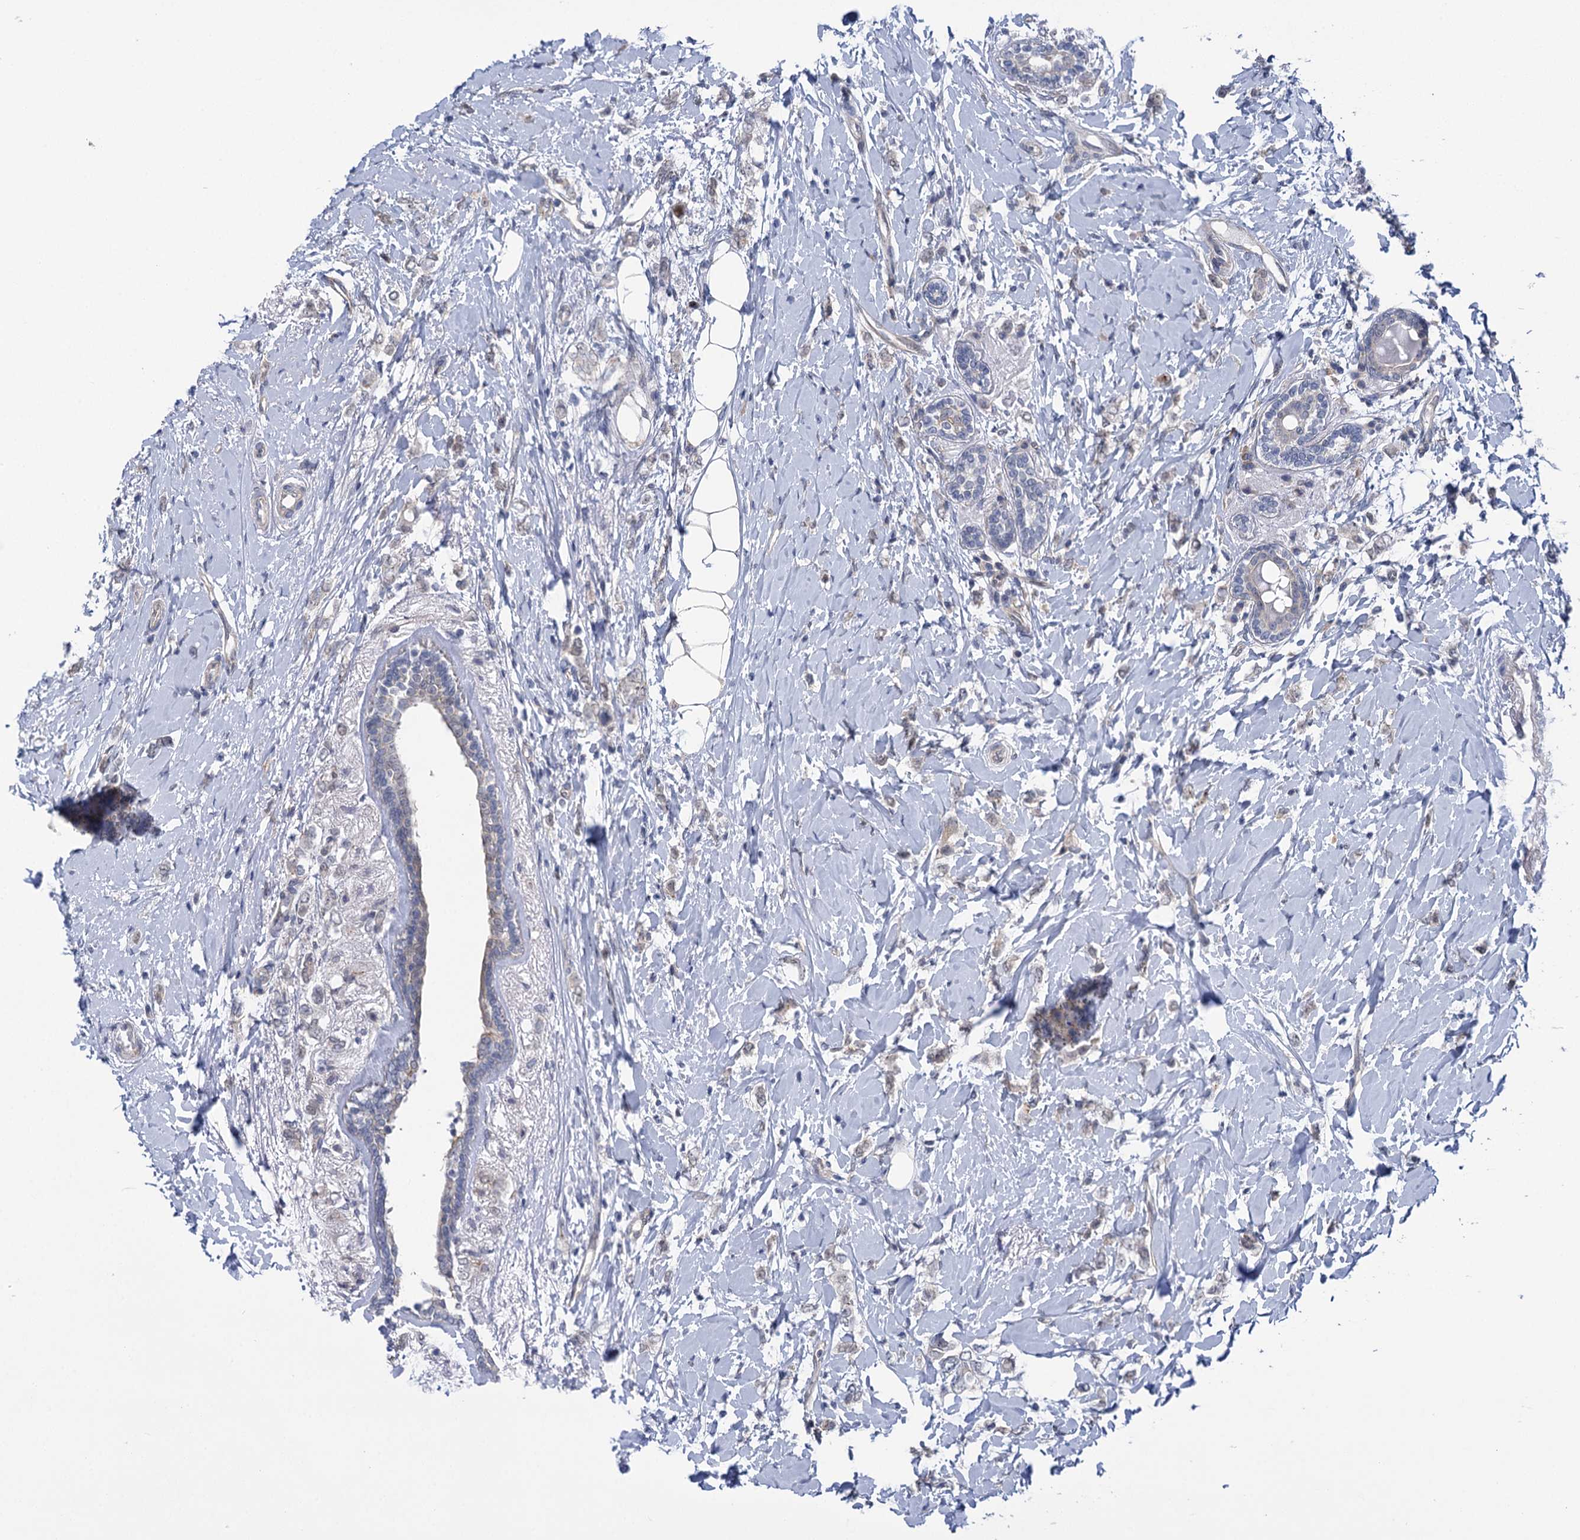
{"staining": {"intensity": "weak", "quantity": ">75%", "location": "nuclear"}, "tissue": "breast cancer", "cell_type": "Tumor cells", "image_type": "cancer", "snomed": [{"axis": "morphology", "description": "Normal tissue, NOS"}, {"axis": "morphology", "description": "Lobular carcinoma"}, {"axis": "topography", "description": "Breast"}], "caption": "Protein positivity by IHC exhibits weak nuclear expression in approximately >75% of tumor cells in lobular carcinoma (breast).", "gene": "MBLAC2", "patient": {"sex": "female", "age": 47}}